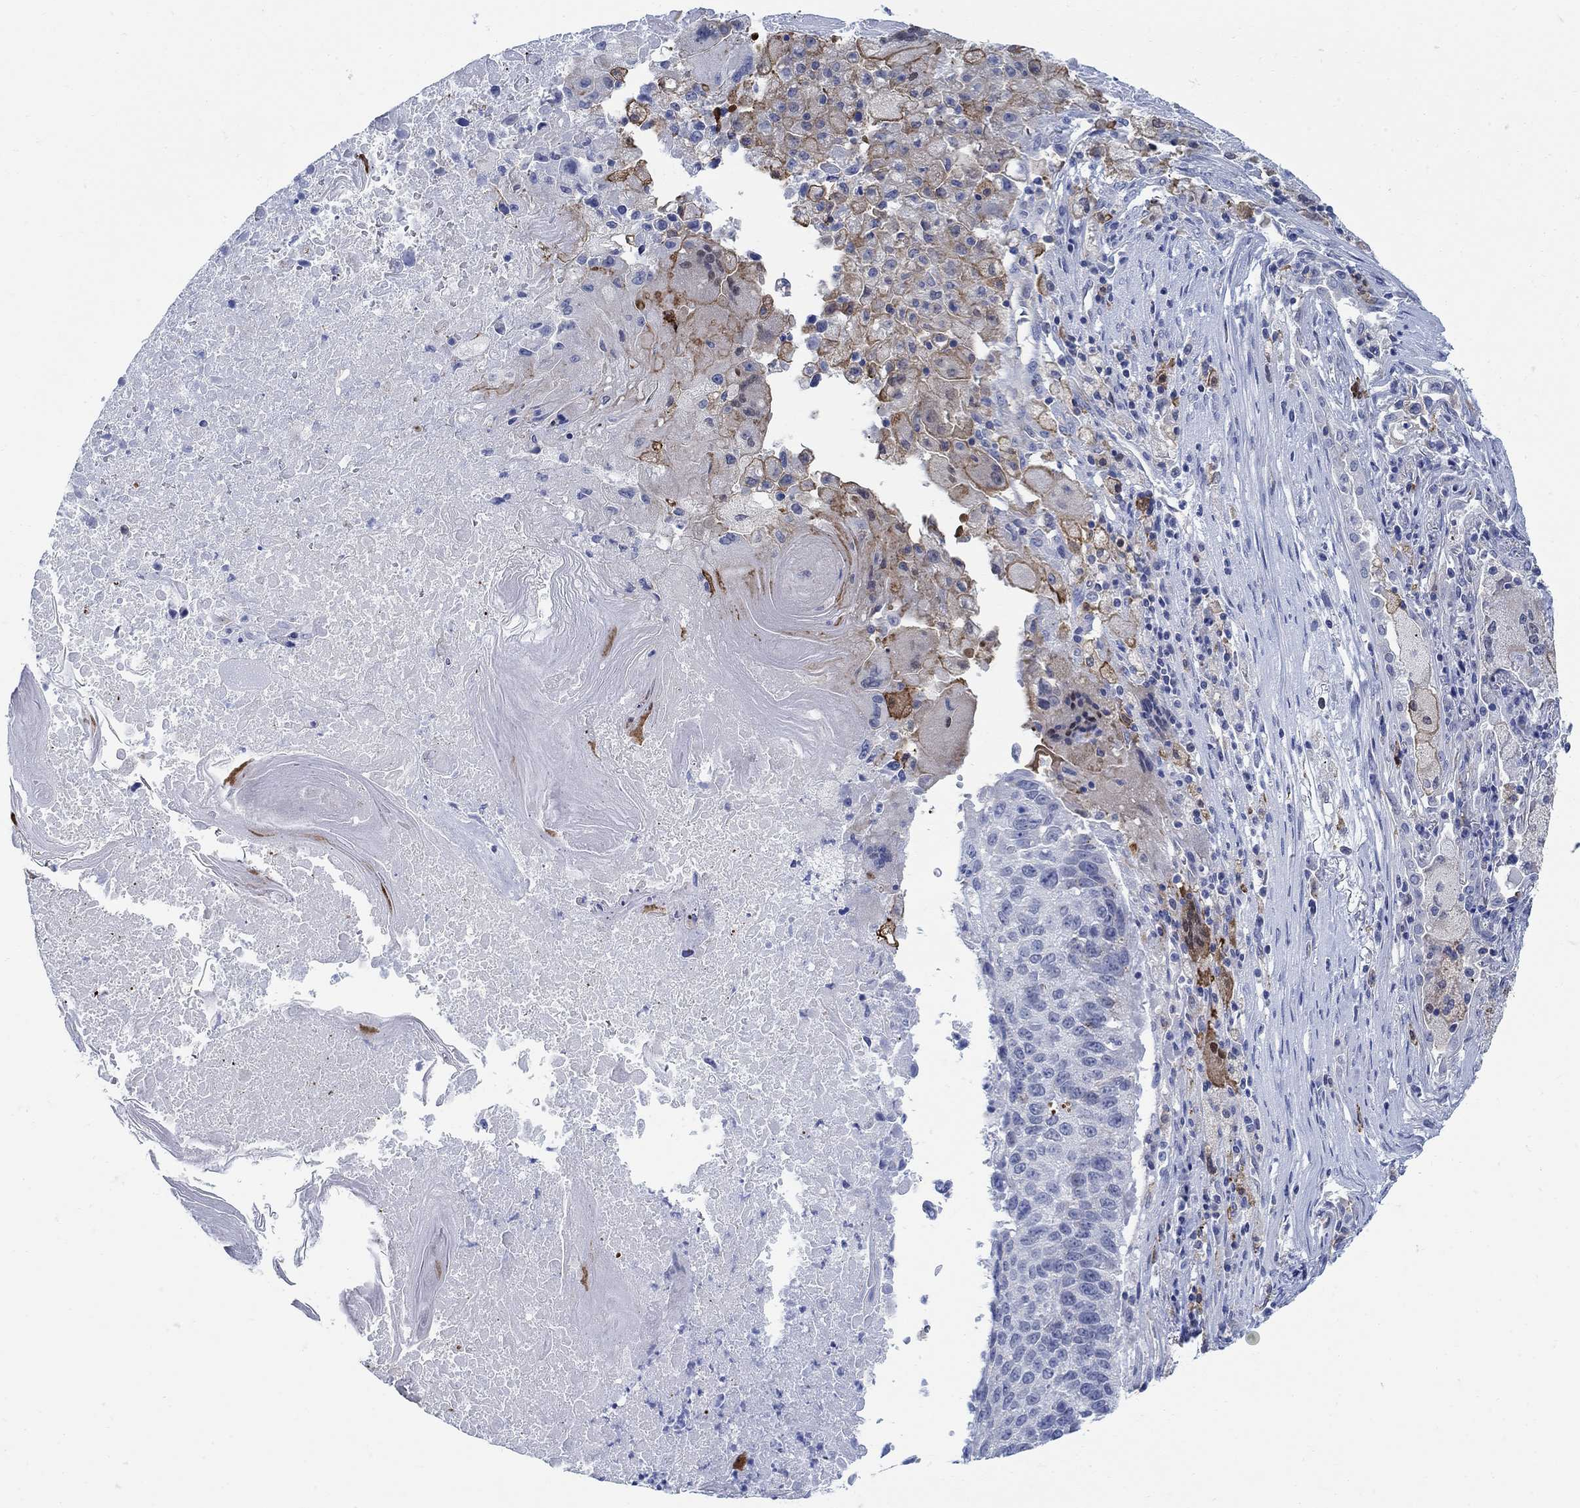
{"staining": {"intensity": "moderate", "quantity": "<25%", "location": "cytoplasmic/membranous"}, "tissue": "lung cancer", "cell_type": "Tumor cells", "image_type": "cancer", "snomed": [{"axis": "morphology", "description": "Squamous cell carcinoma, NOS"}, {"axis": "topography", "description": "Lung"}], "caption": "Protein expression analysis of human lung squamous cell carcinoma reveals moderate cytoplasmic/membranous staining in approximately <25% of tumor cells. Using DAB (3,3'-diaminobenzidine) (brown) and hematoxylin (blue) stains, captured at high magnification using brightfield microscopy.", "gene": "PHF21B", "patient": {"sex": "male", "age": 73}}